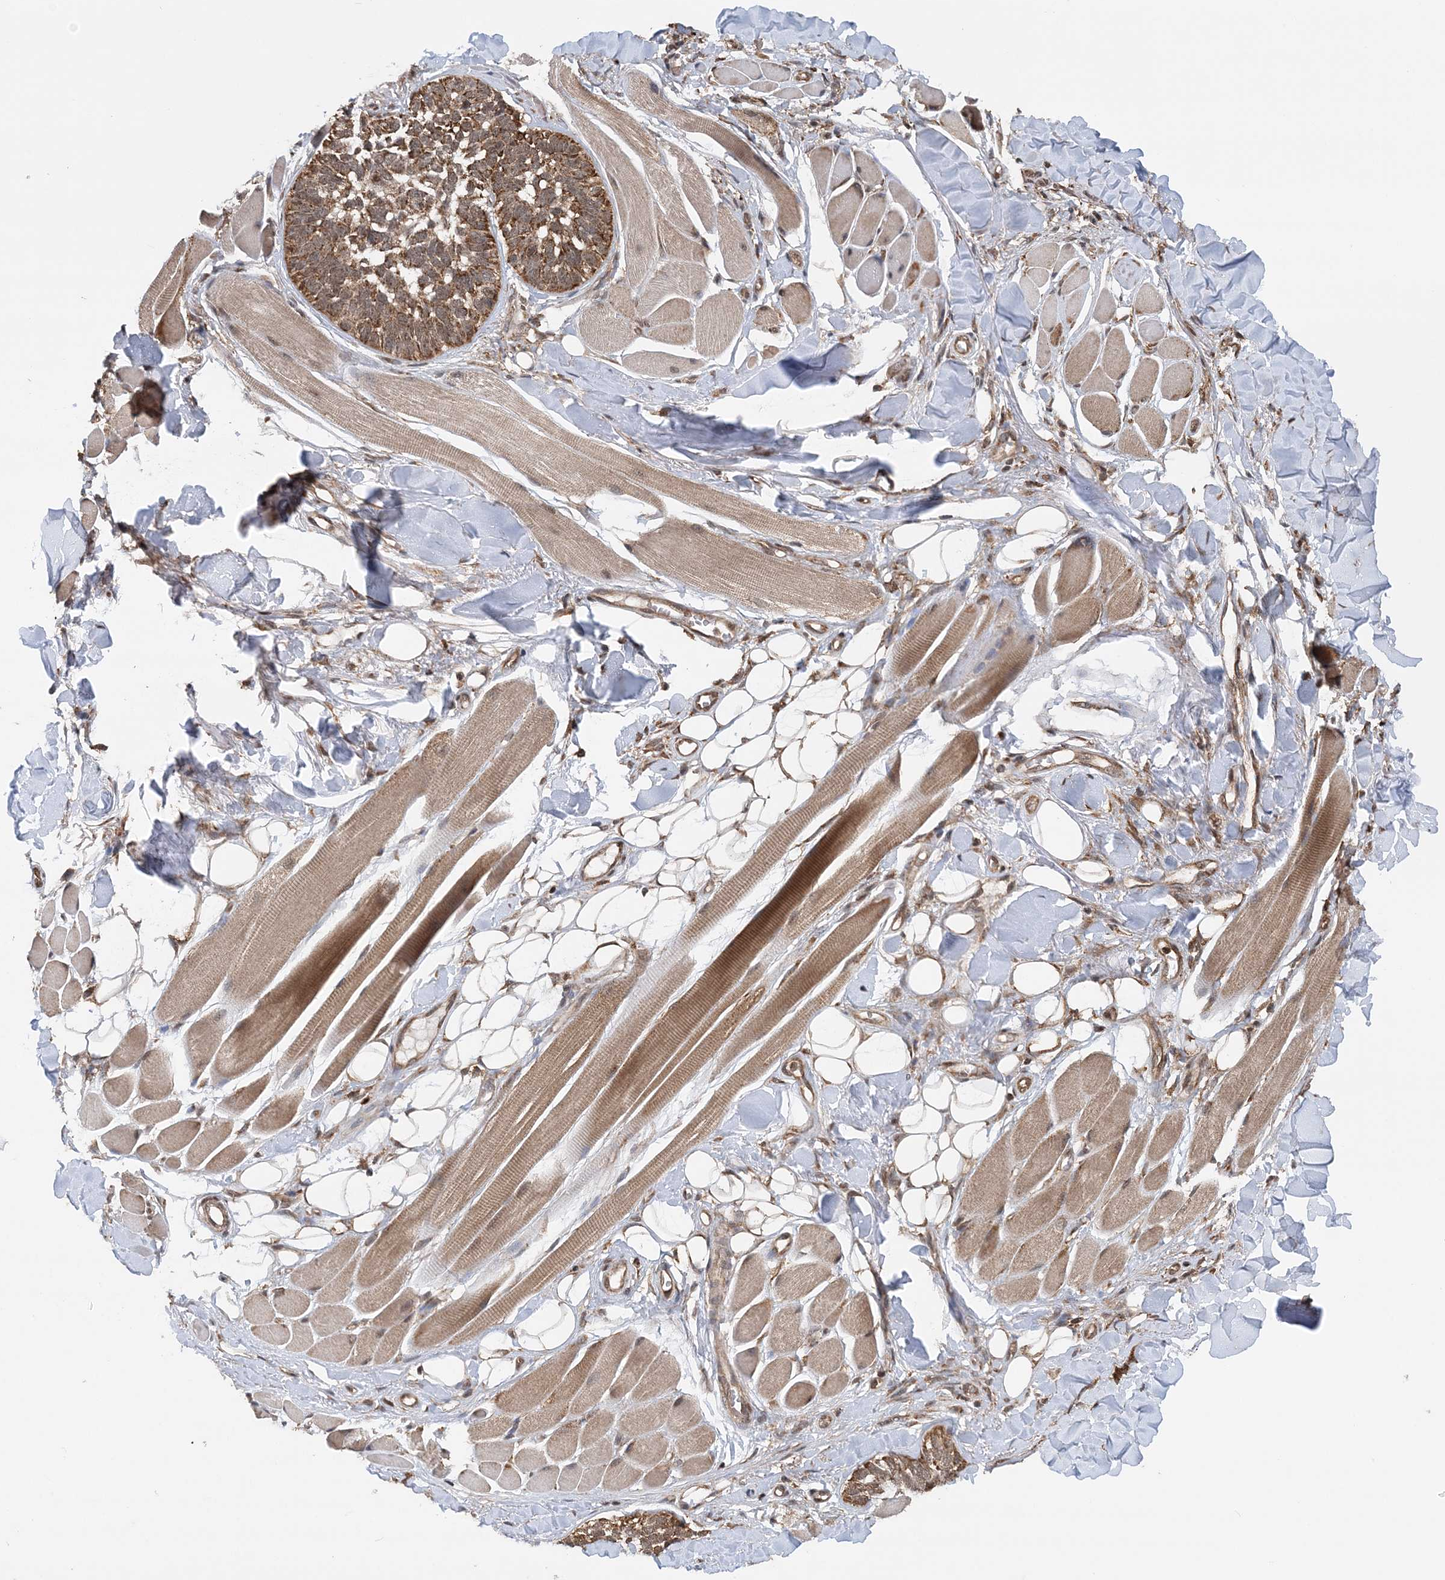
{"staining": {"intensity": "moderate", "quantity": ">75%", "location": "cytoplasmic/membranous"}, "tissue": "skin cancer", "cell_type": "Tumor cells", "image_type": "cancer", "snomed": [{"axis": "morphology", "description": "Basal cell carcinoma"}, {"axis": "topography", "description": "Skin"}], "caption": "Immunohistochemical staining of human skin basal cell carcinoma reveals moderate cytoplasmic/membranous protein staining in approximately >75% of tumor cells. Nuclei are stained in blue.", "gene": "PCBP1", "patient": {"sex": "male", "age": 62}}